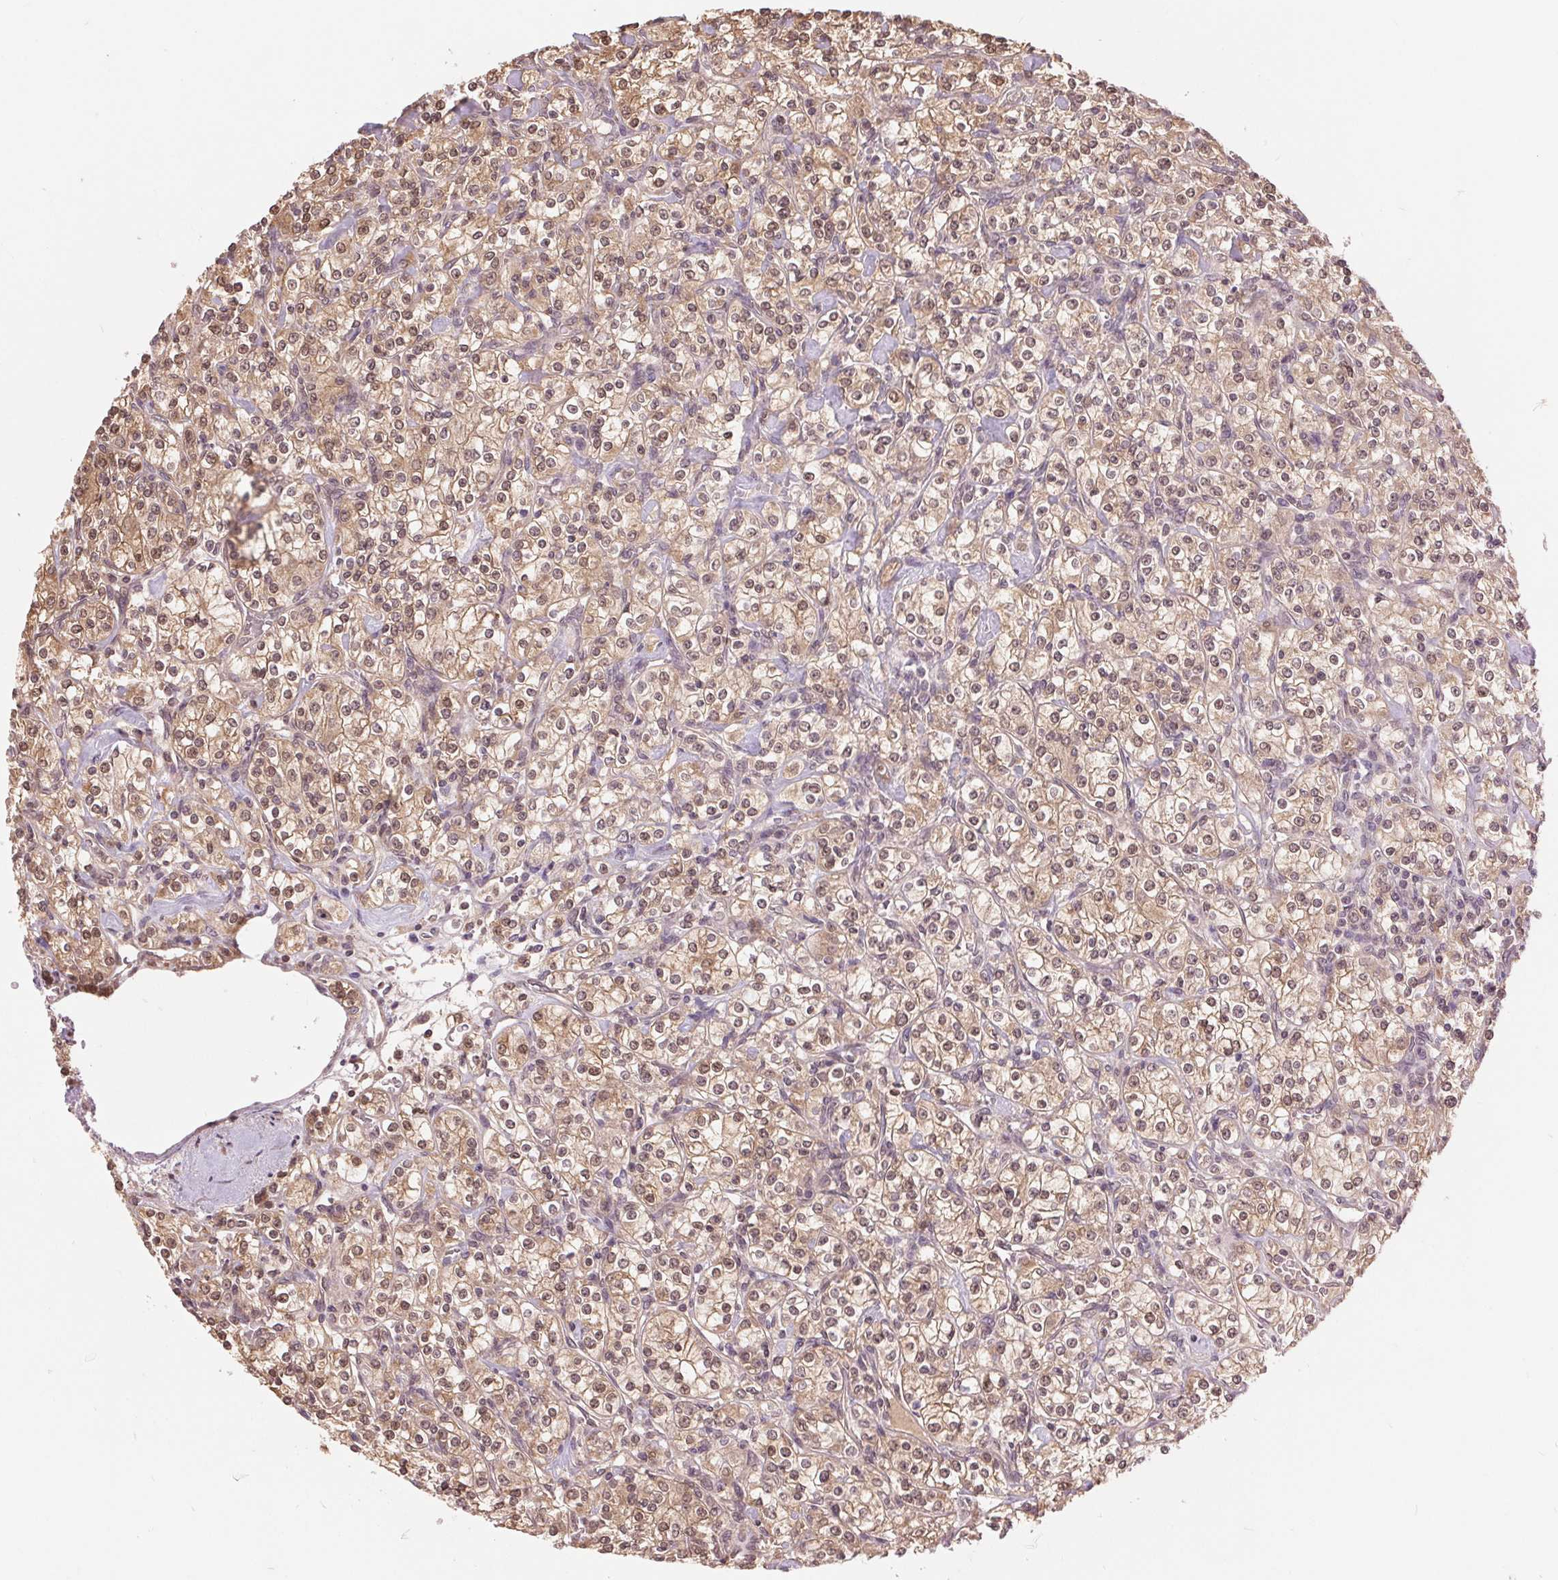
{"staining": {"intensity": "moderate", "quantity": ">75%", "location": "cytoplasmic/membranous,nuclear"}, "tissue": "renal cancer", "cell_type": "Tumor cells", "image_type": "cancer", "snomed": [{"axis": "morphology", "description": "Adenocarcinoma, NOS"}, {"axis": "topography", "description": "Kidney"}], "caption": "Brown immunohistochemical staining in human renal cancer (adenocarcinoma) displays moderate cytoplasmic/membranous and nuclear staining in about >75% of tumor cells.", "gene": "TMEM273", "patient": {"sex": "male", "age": 77}}